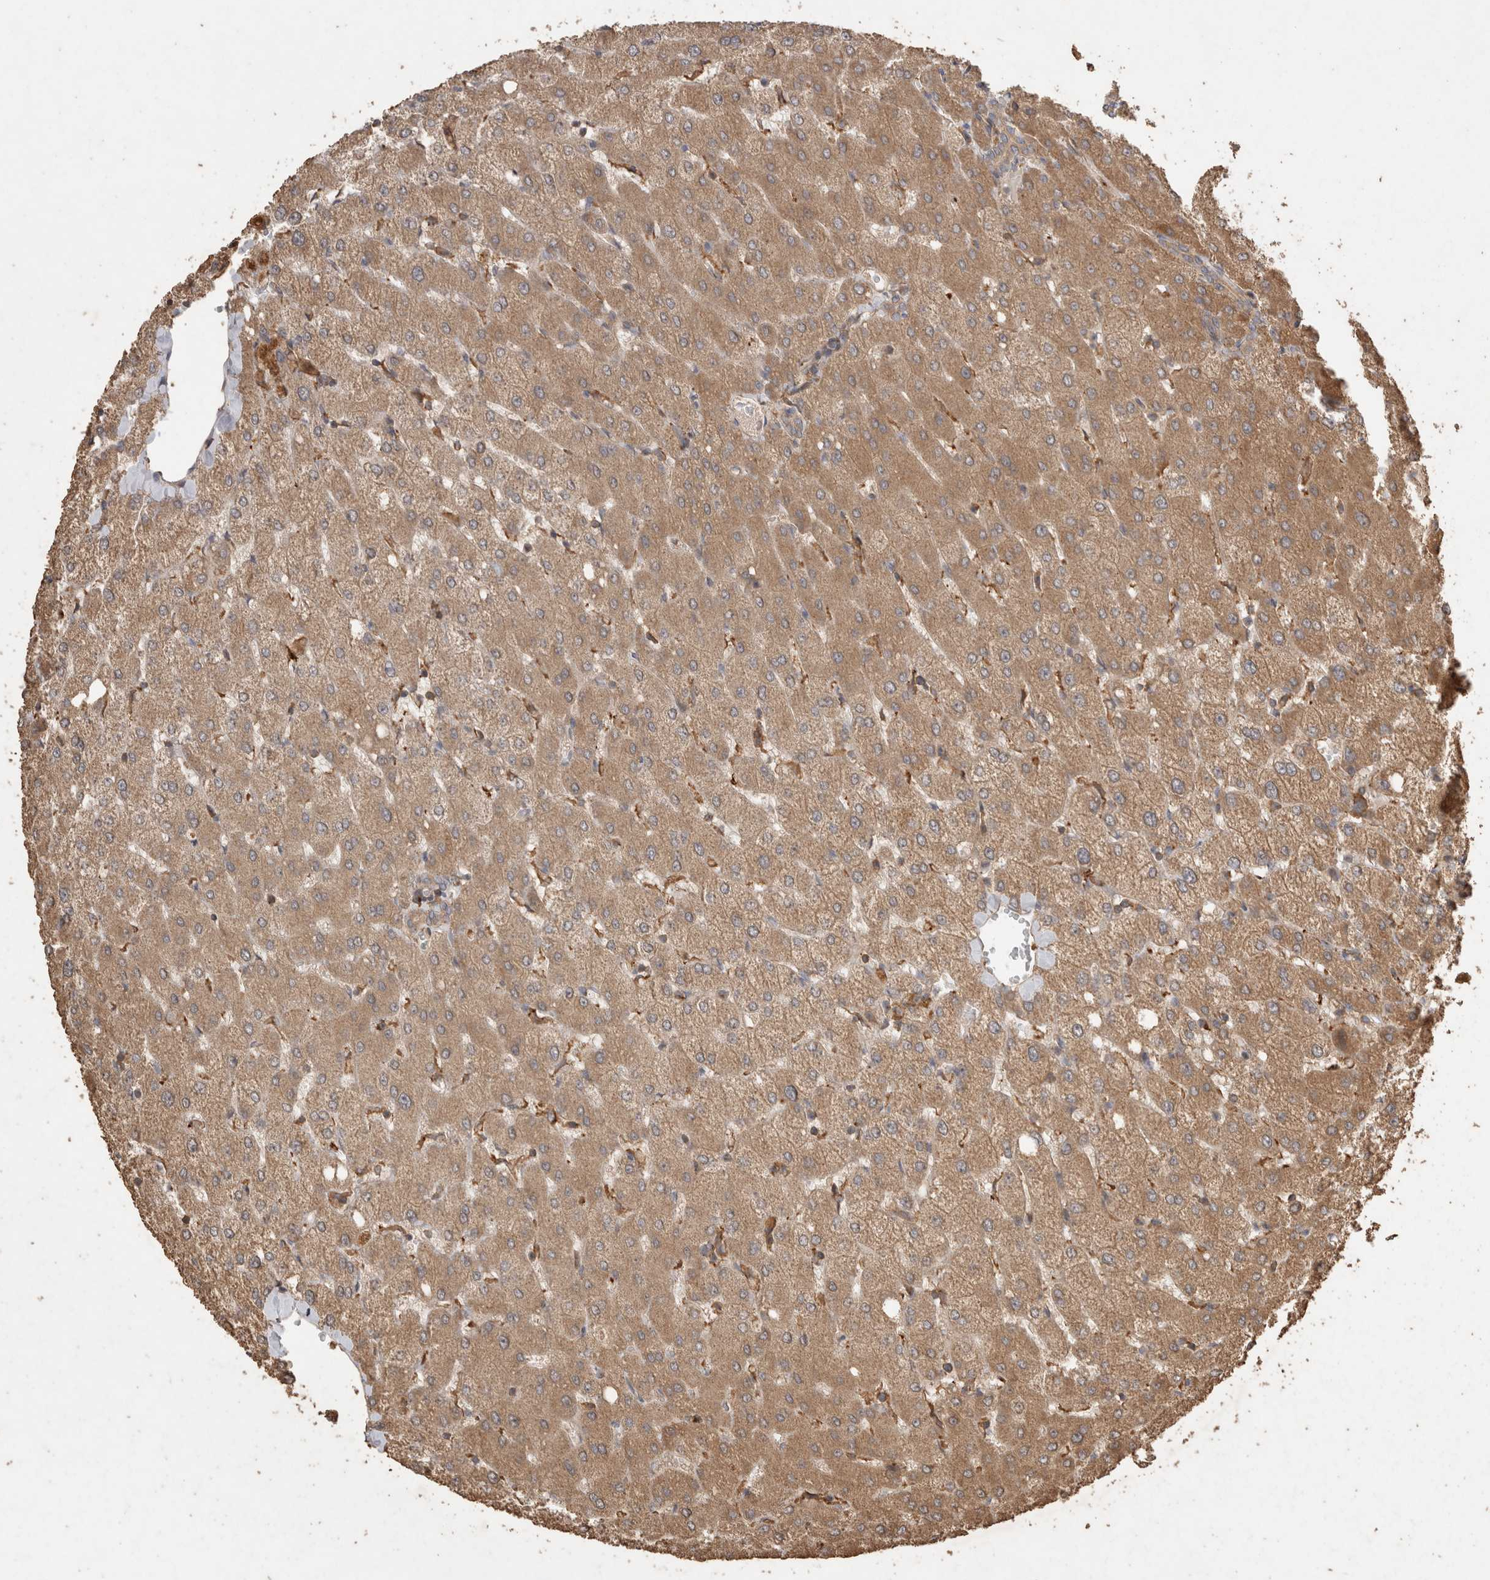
{"staining": {"intensity": "weak", "quantity": ">75%", "location": "cytoplasmic/membranous"}, "tissue": "liver", "cell_type": "Cholangiocytes", "image_type": "normal", "snomed": [{"axis": "morphology", "description": "Normal tissue, NOS"}, {"axis": "topography", "description": "Liver"}], "caption": "IHC (DAB) staining of unremarkable human liver exhibits weak cytoplasmic/membranous protein positivity in approximately >75% of cholangiocytes.", "gene": "SNX31", "patient": {"sex": "female", "age": 54}}